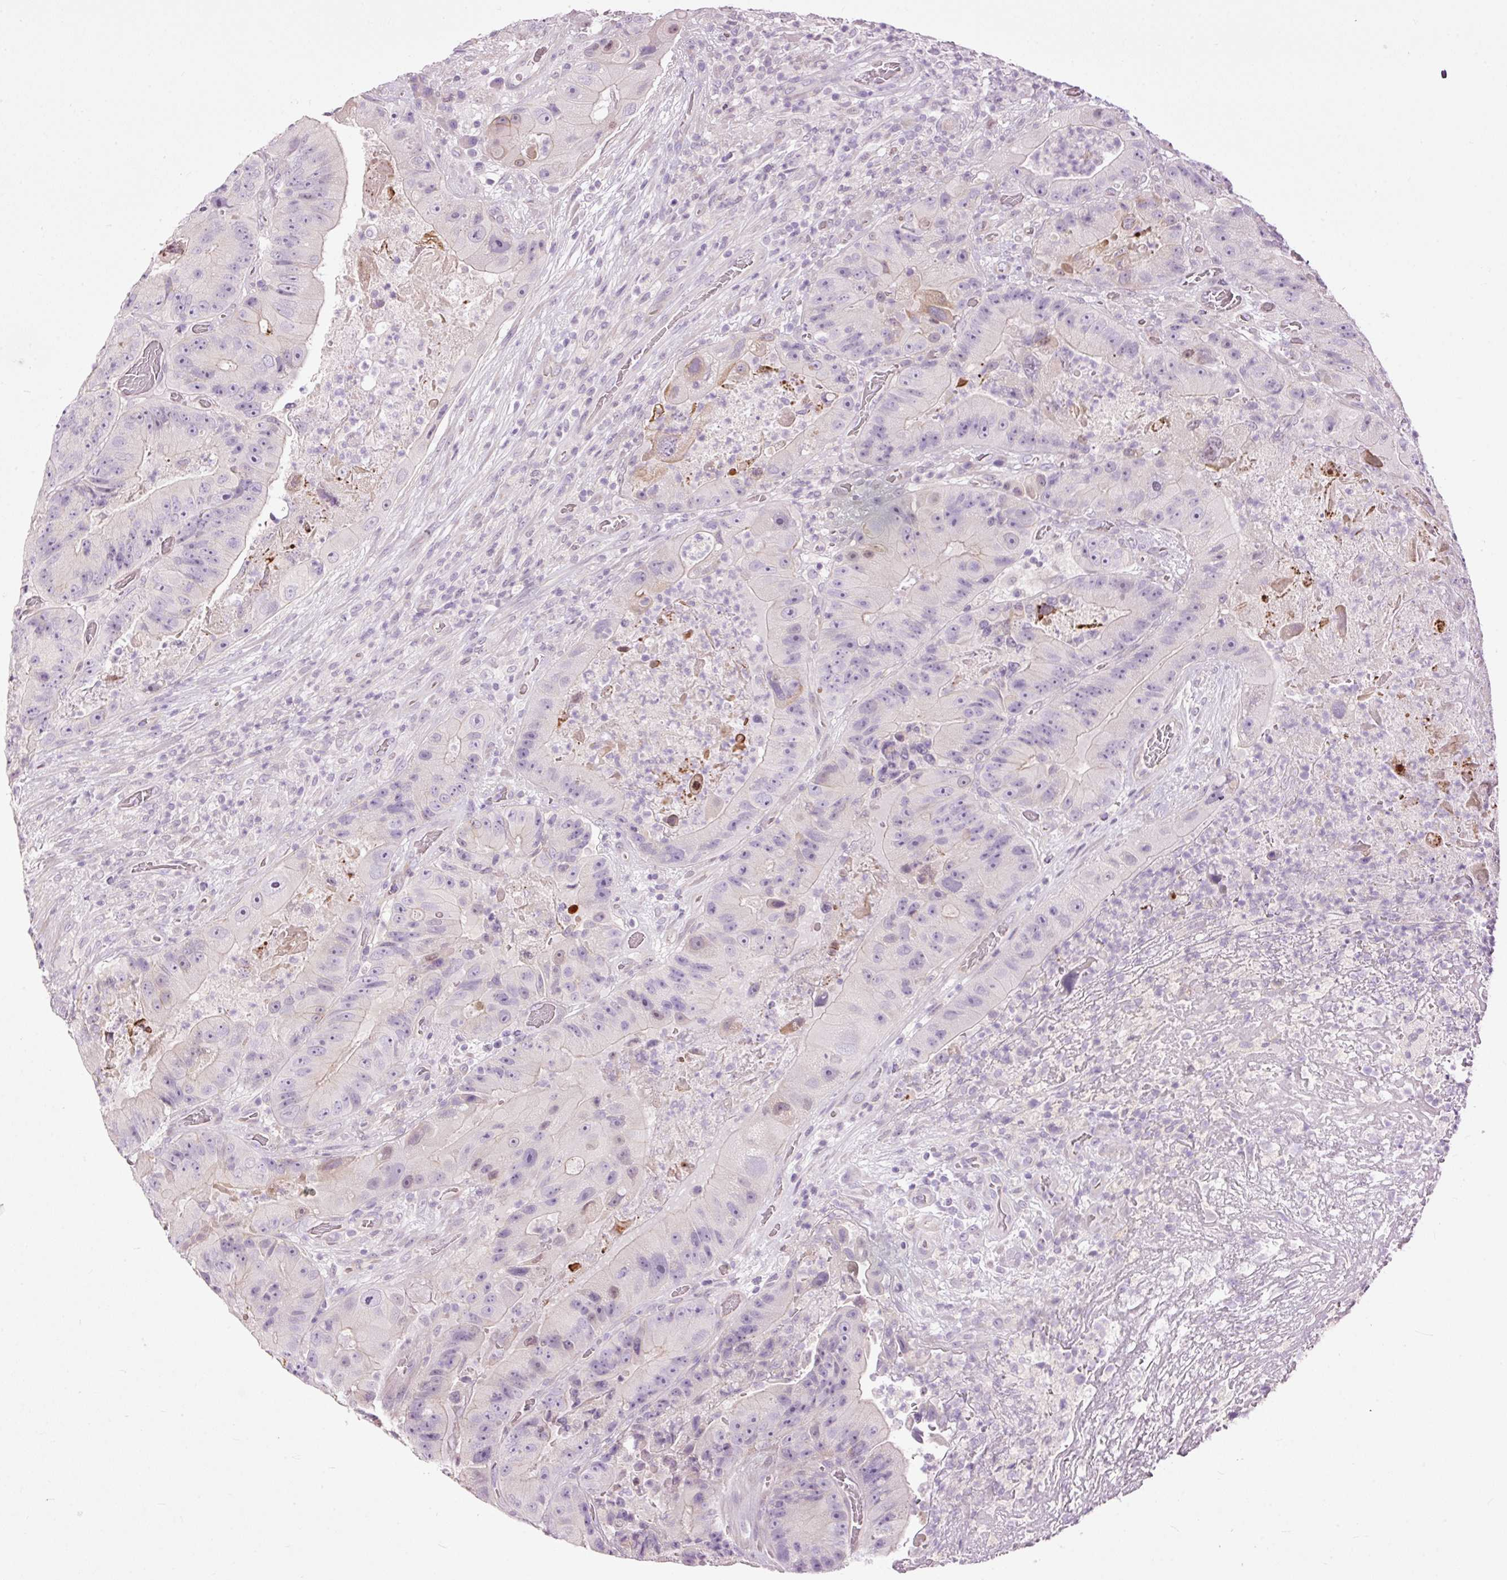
{"staining": {"intensity": "weak", "quantity": "<25%", "location": "cytoplasmic/membranous"}, "tissue": "colorectal cancer", "cell_type": "Tumor cells", "image_type": "cancer", "snomed": [{"axis": "morphology", "description": "Adenocarcinoma, NOS"}, {"axis": "topography", "description": "Colon"}], "caption": "Immunohistochemistry histopathology image of neoplastic tissue: colorectal adenocarcinoma stained with DAB exhibits no significant protein positivity in tumor cells.", "gene": "FCRL4", "patient": {"sex": "female", "age": 86}}